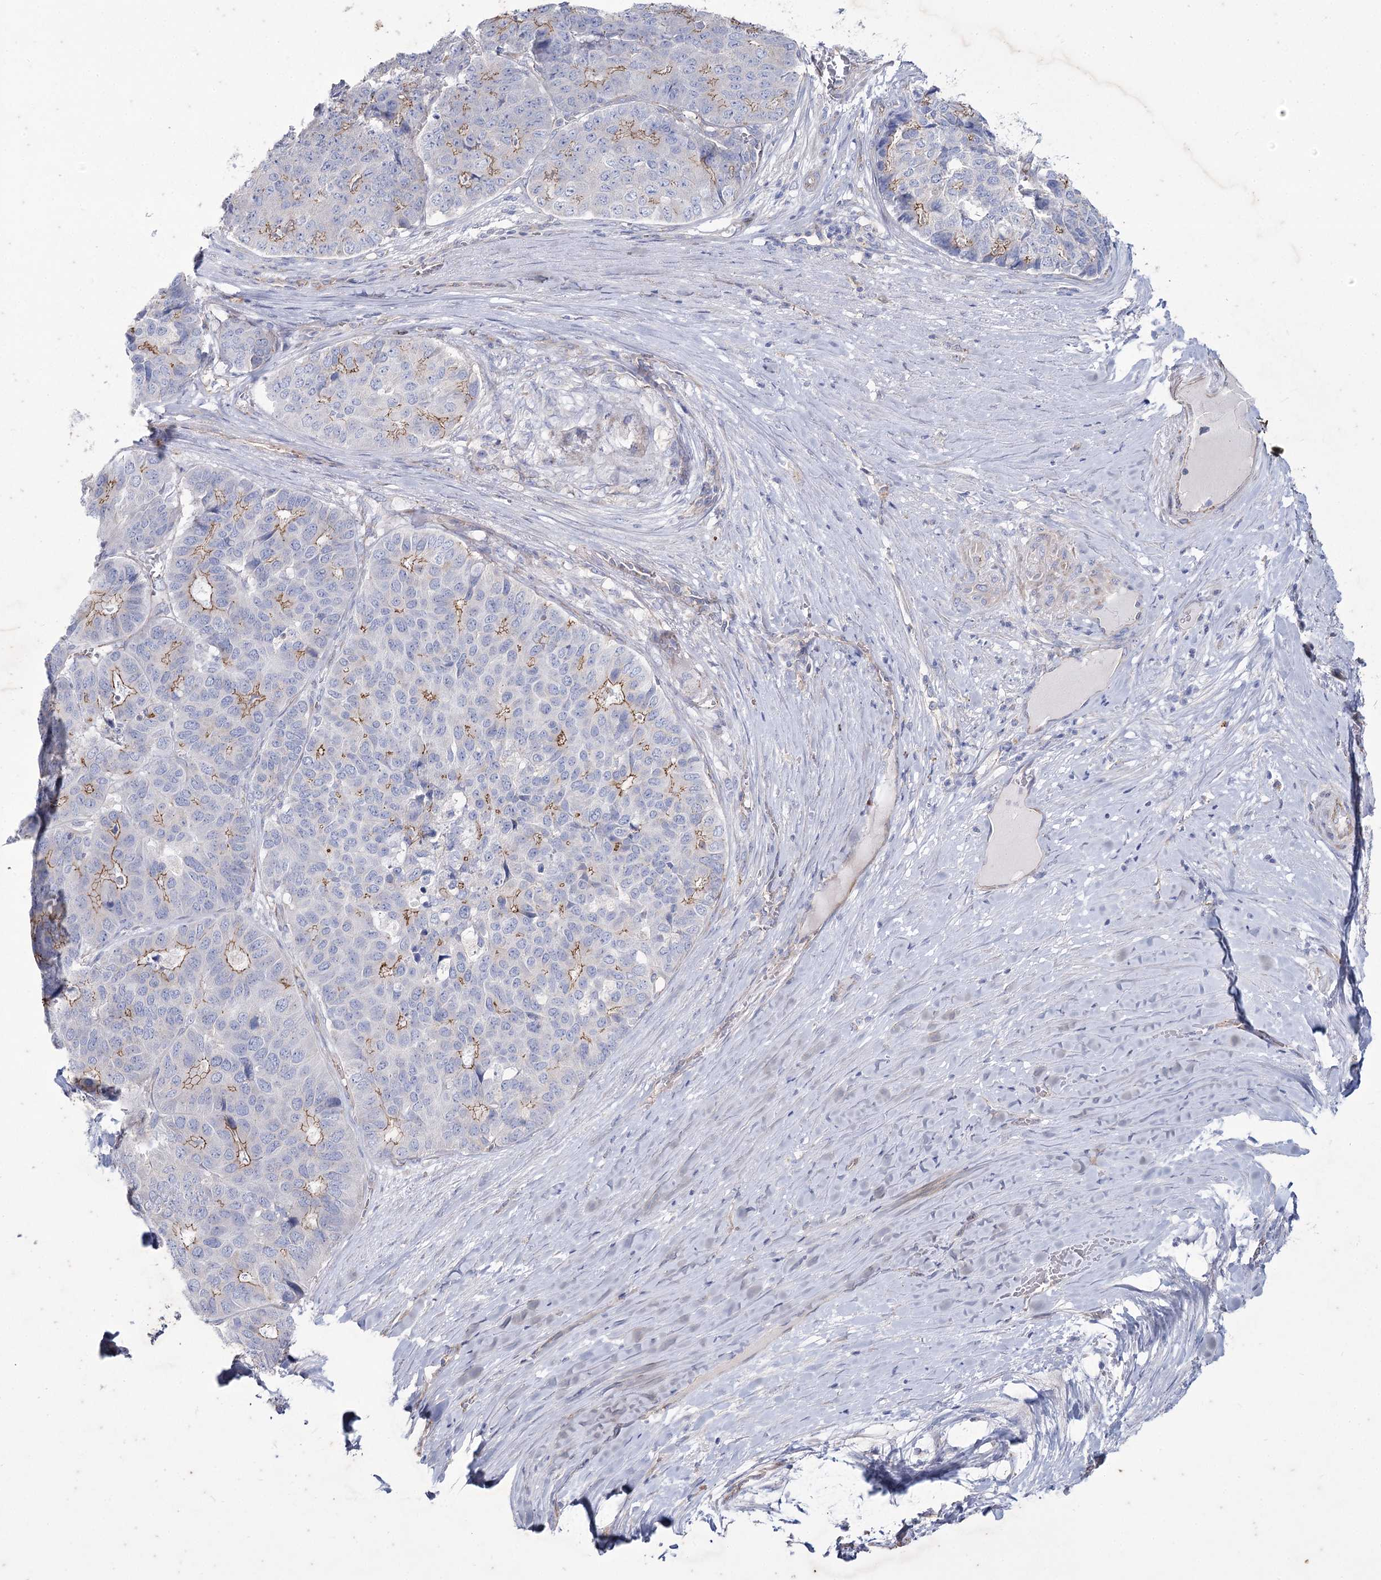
{"staining": {"intensity": "moderate", "quantity": "<25%", "location": "cytoplasmic/membranous"}, "tissue": "pancreatic cancer", "cell_type": "Tumor cells", "image_type": "cancer", "snomed": [{"axis": "morphology", "description": "Adenocarcinoma, NOS"}, {"axis": "topography", "description": "Pancreas"}], "caption": "Immunohistochemistry staining of adenocarcinoma (pancreatic), which displays low levels of moderate cytoplasmic/membranous positivity in about <25% of tumor cells indicating moderate cytoplasmic/membranous protein staining. The staining was performed using DAB (brown) for protein detection and nuclei were counterstained in hematoxylin (blue).", "gene": "LDLRAD3", "patient": {"sex": "male", "age": 50}}